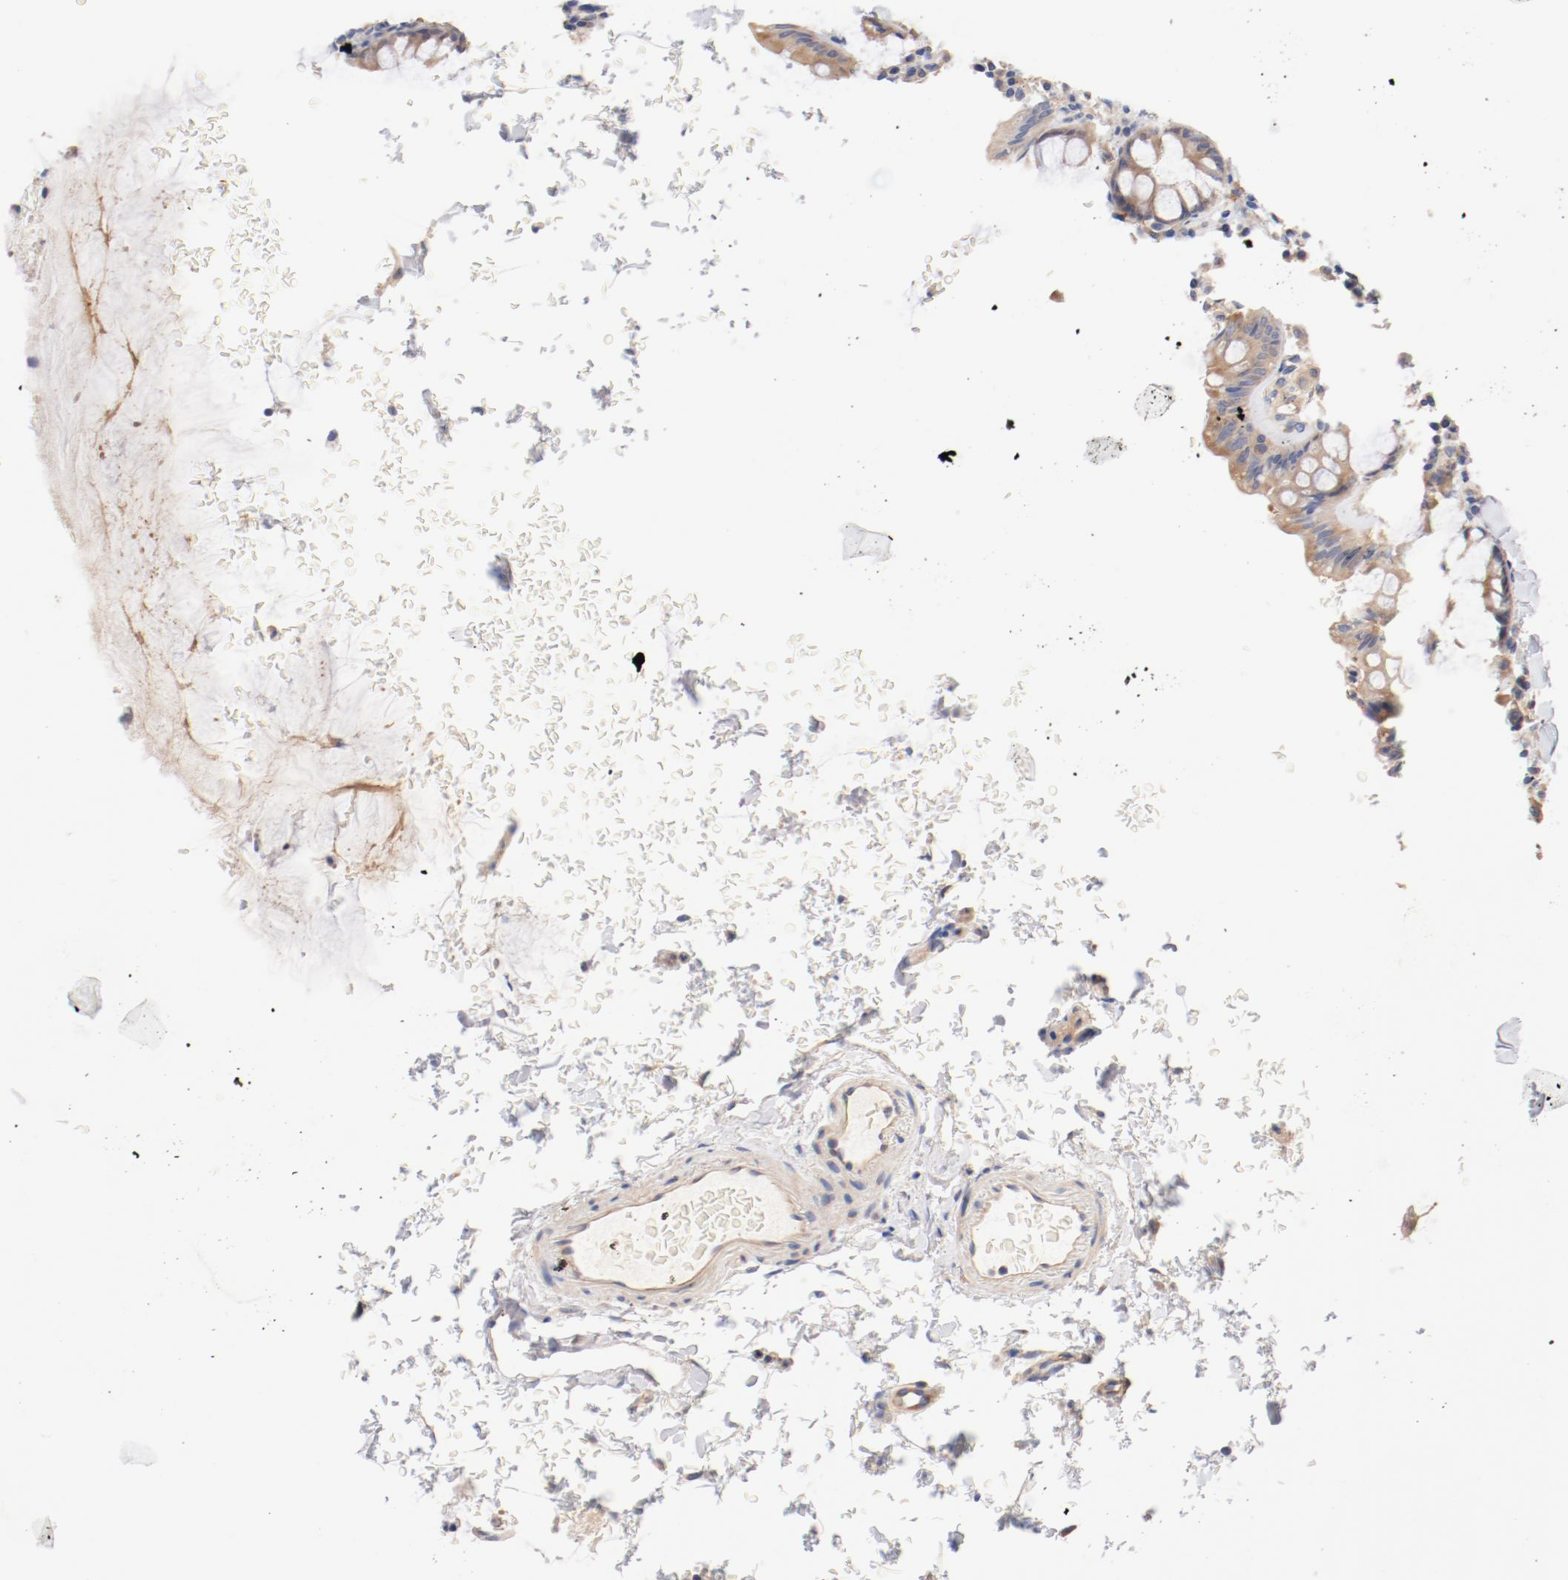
{"staining": {"intensity": "moderate", "quantity": ">75%", "location": "cytoplasmic/membranous"}, "tissue": "rectum", "cell_type": "Glandular cells", "image_type": "normal", "snomed": [{"axis": "morphology", "description": "Normal tissue, NOS"}, {"axis": "topography", "description": "Rectum"}], "caption": "Moderate cytoplasmic/membranous positivity for a protein is seen in about >75% of glandular cells of benign rectum using immunohistochemistry.", "gene": "DYNC1H1", "patient": {"sex": "male", "age": 92}}